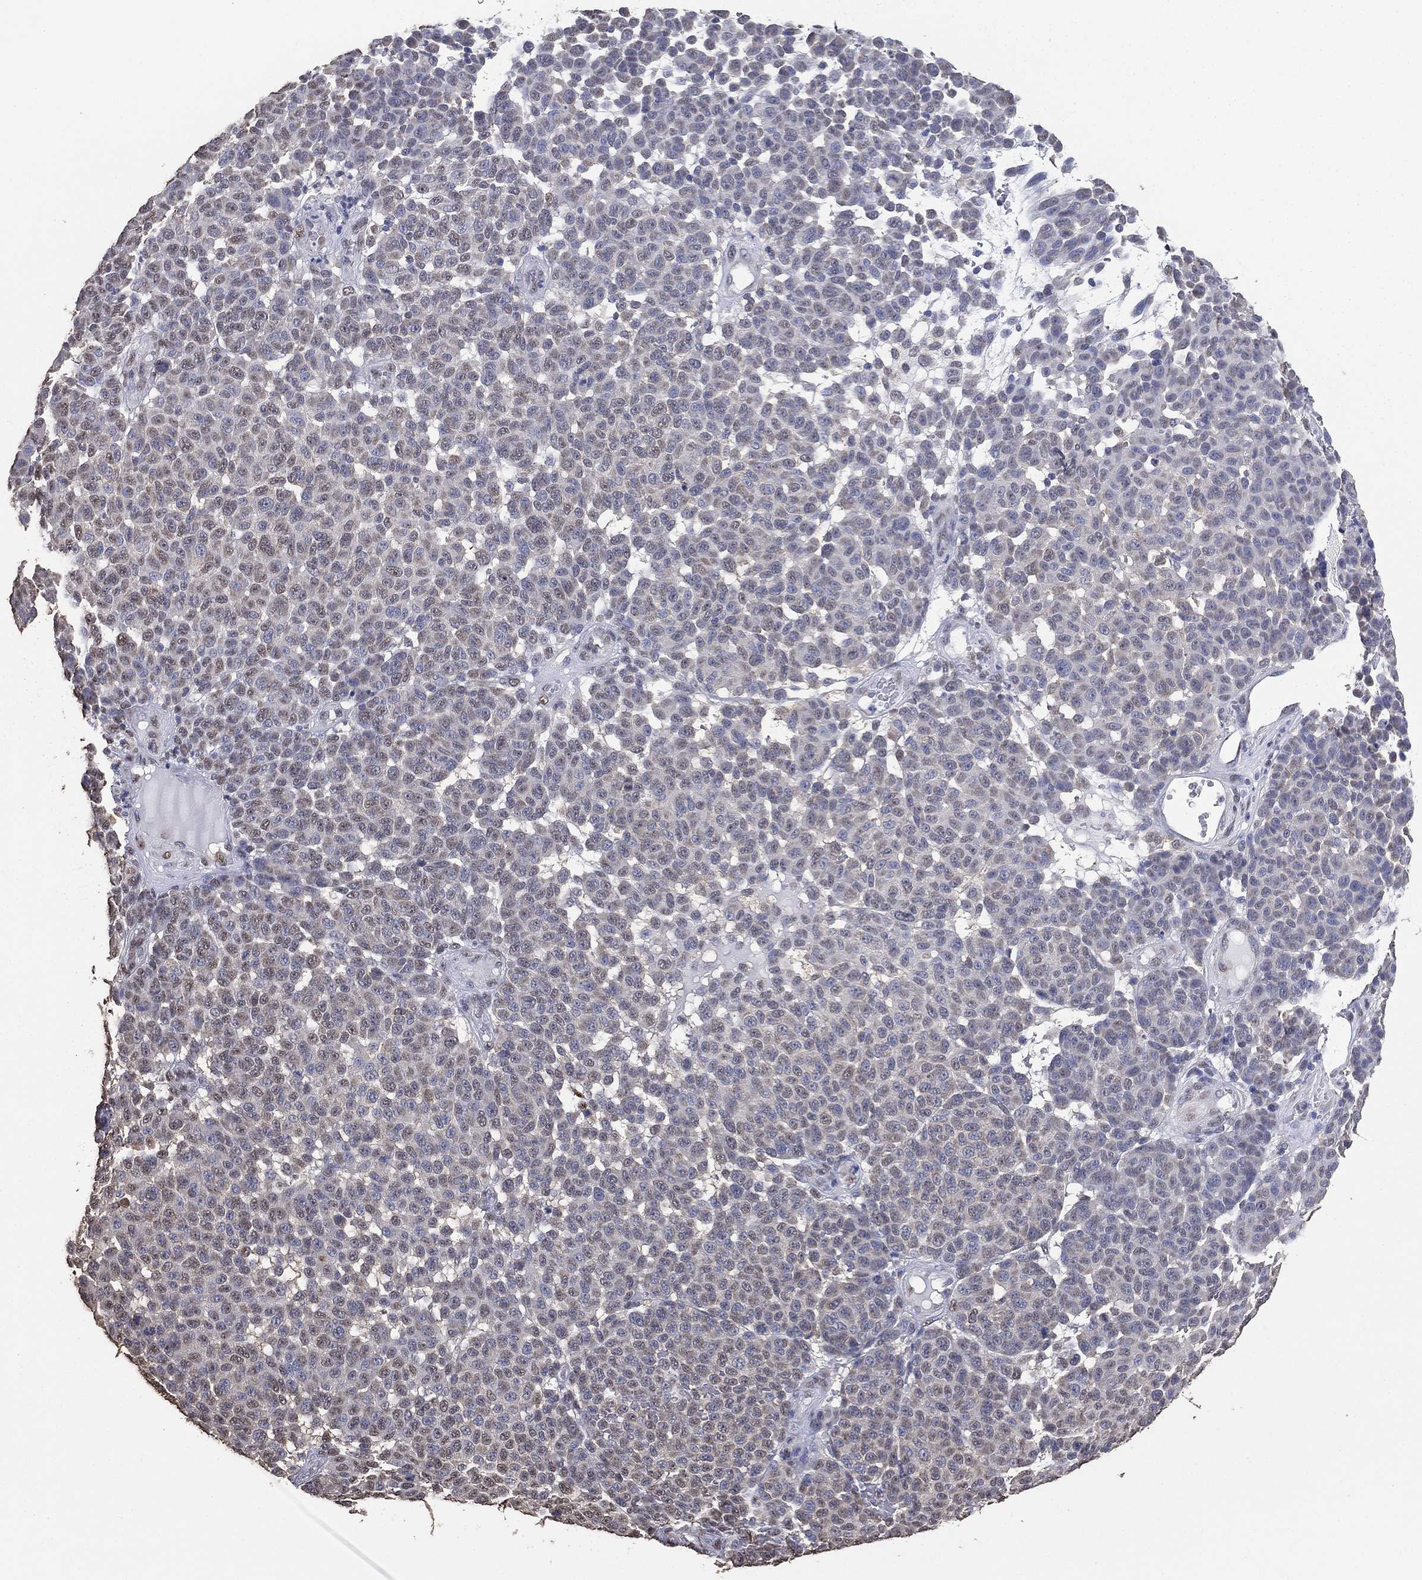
{"staining": {"intensity": "weak", "quantity": "<25%", "location": "cytoplasmic/membranous"}, "tissue": "melanoma", "cell_type": "Tumor cells", "image_type": "cancer", "snomed": [{"axis": "morphology", "description": "Malignant melanoma, NOS"}, {"axis": "topography", "description": "Skin"}], "caption": "A micrograph of human melanoma is negative for staining in tumor cells.", "gene": "ALDH7A1", "patient": {"sex": "male", "age": 59}}